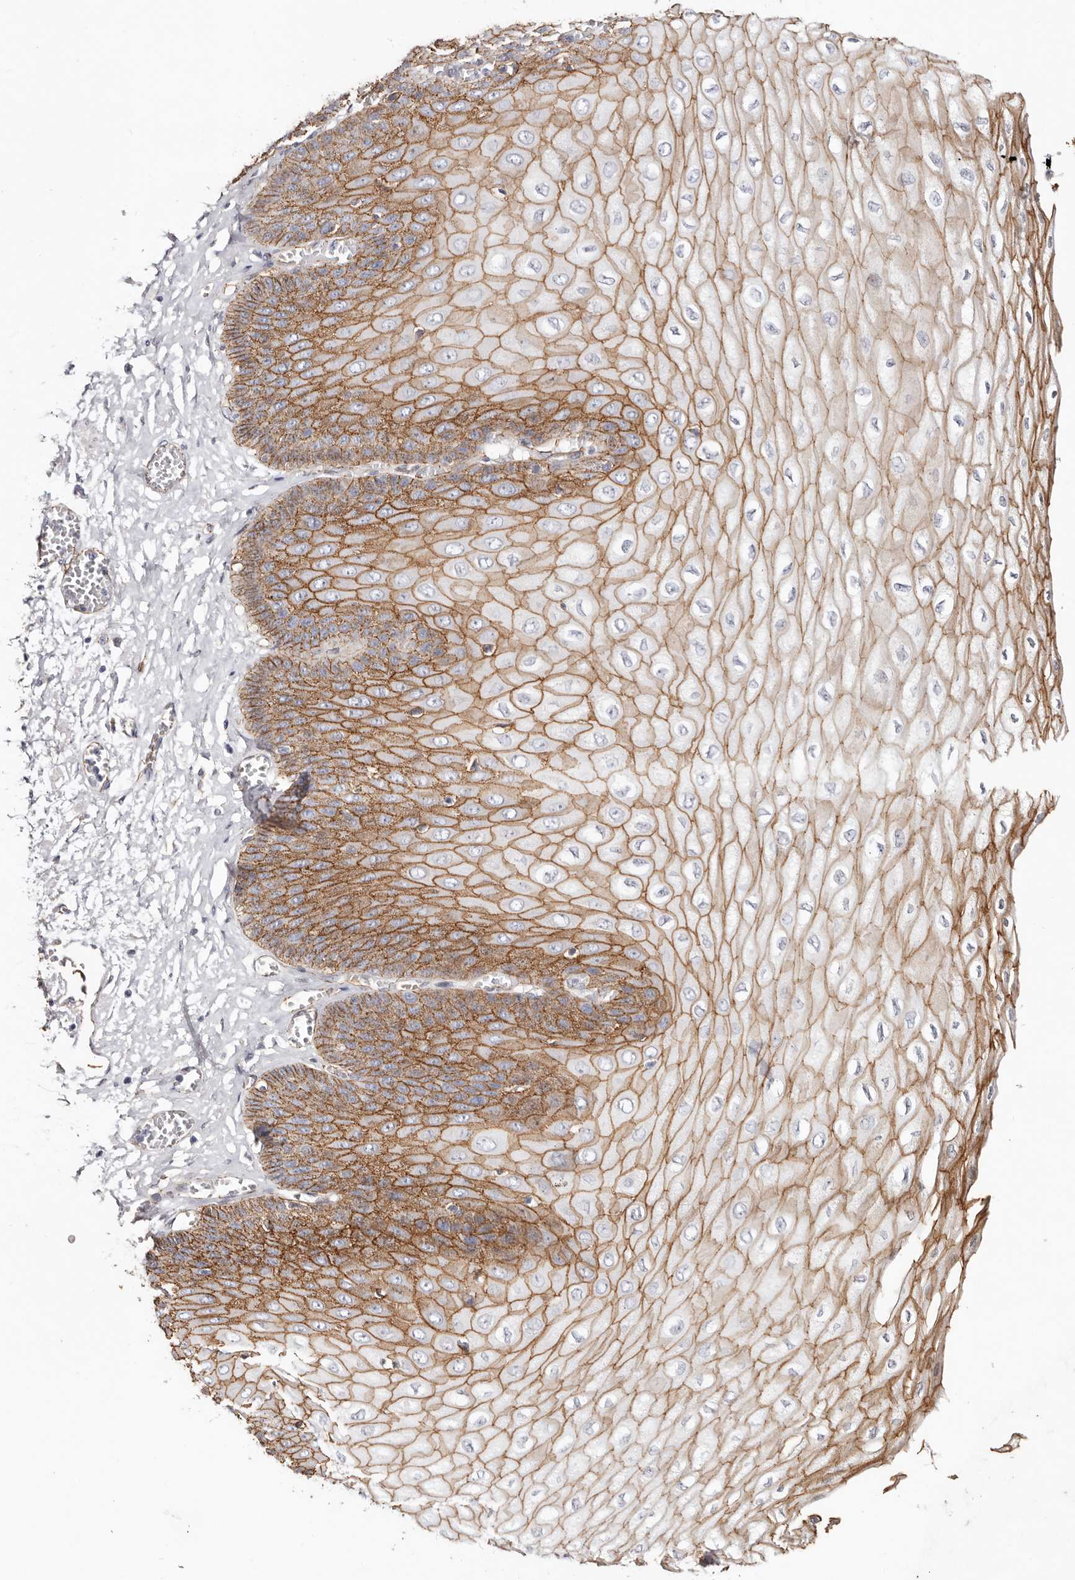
{"staining": {"intensity": "strong", "quantity": ">75%", "location": "cytoplasmic/membranous"}, "tissue": "esophagus", "cell_type": "Squamous epithelial cells", "image_type": "normal", "snomed": [{"axis": "morphology", "description": "Normal tissue, NOS"}, {"axis": "topography", "description": "Esophagus"}], "caption": "Immunohistochemical staining of benign esophagus displays high levels of strong cytoplasmic/membranous expression in approximately >75% of squamous epithelial cells.", "gene": "CTNNB1", "patient": {"sex": "male", "age": 60}}